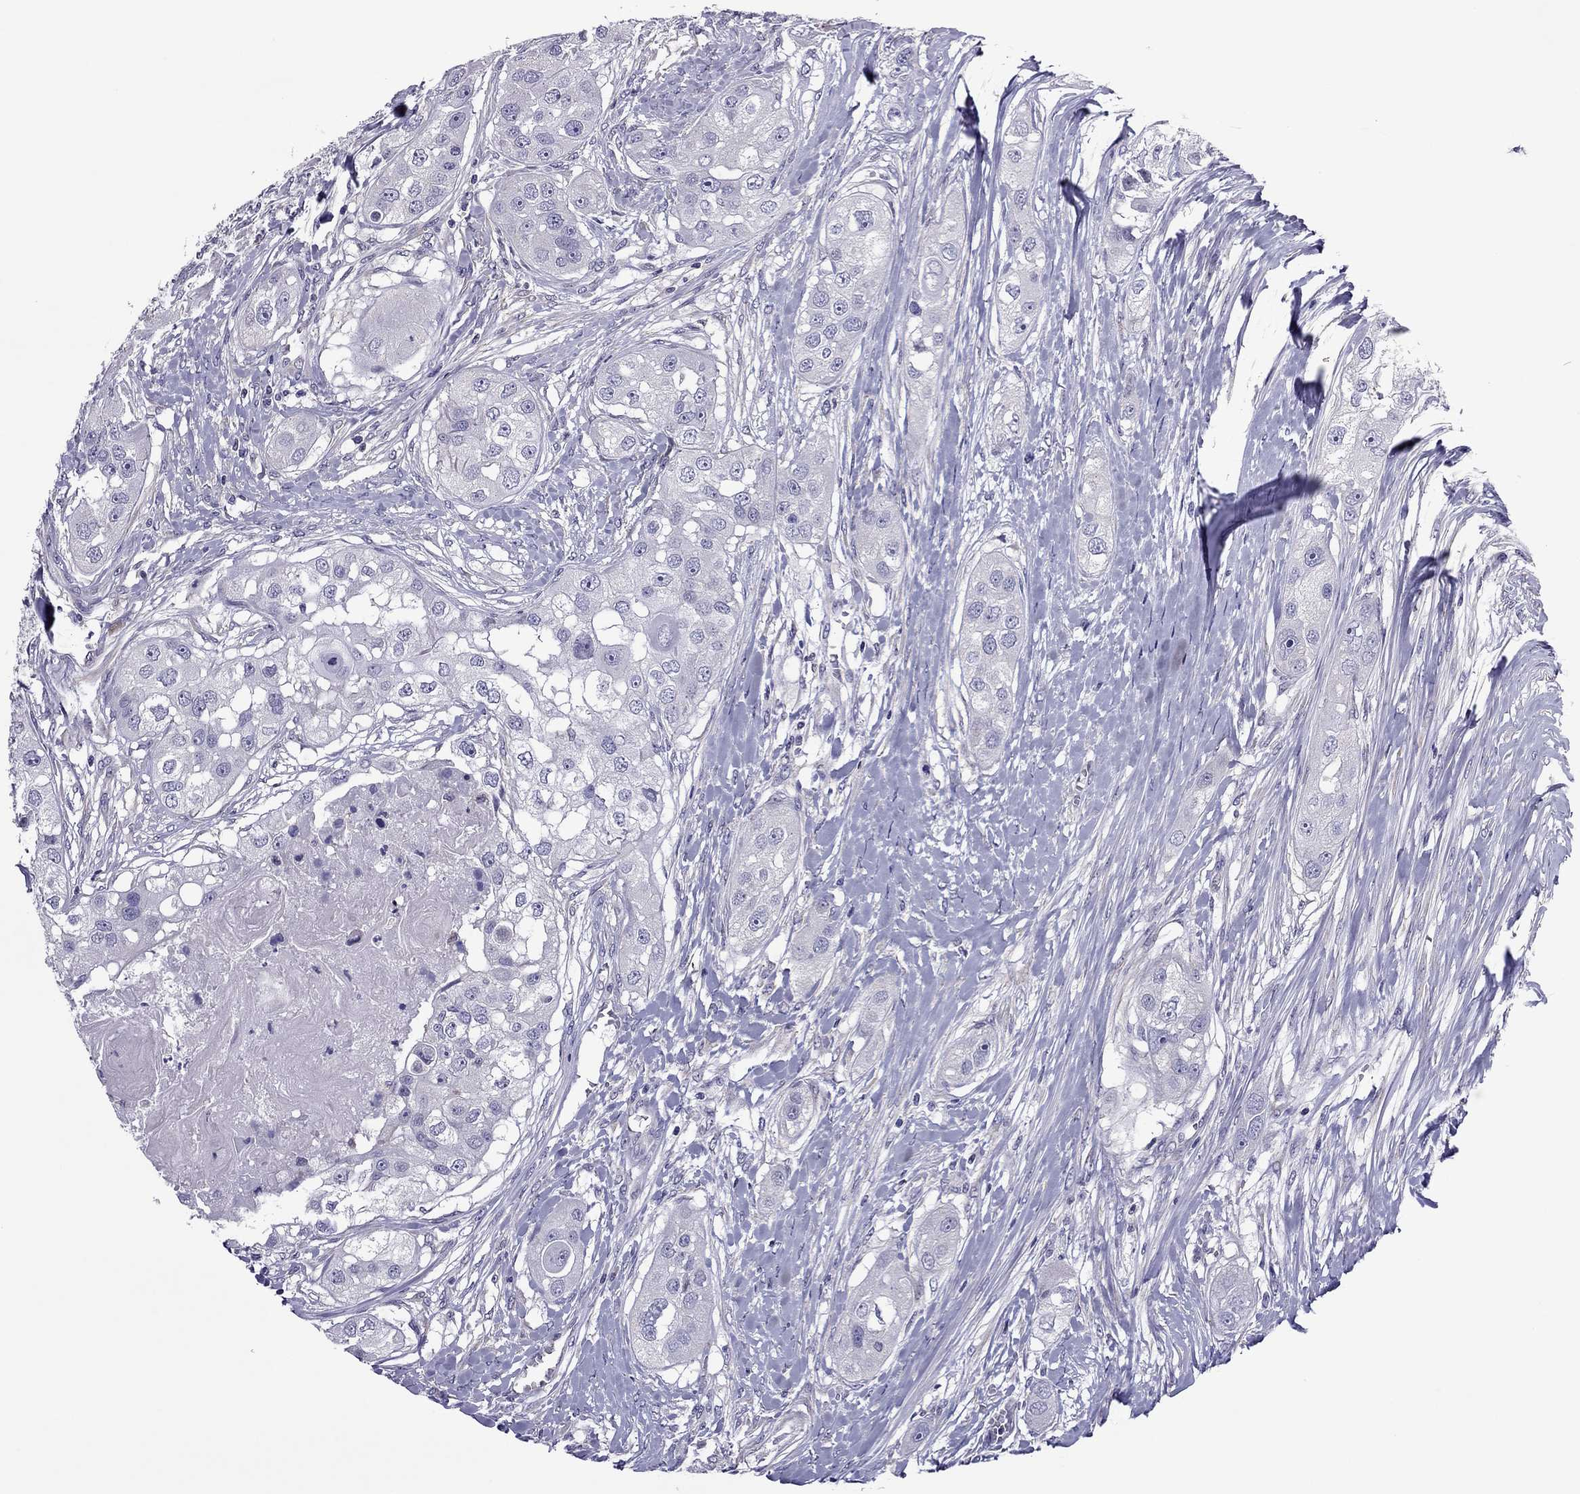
{"staining": {"intensity": "negative", "quantity": "none", "location": "none"}, "tissue": "head and neck cancer", "cell_type": "Tumor cells", "image_type": "cancer", "snomed": [{"axis": "morphology", "description": "Normal tissue, NOS"}, {"axis": "morphology", "description": "Squamous cell carcinoma, NOS"}, {"axis": "topography", "description": "Skeletal muscle"}, {"axis": "topography", "description": "Head-Neck"}], "caption": "IHC micrograph of squamous cell carcinoma (head and neck) stained for a protein (brown), which exhibits no positivity in tumor cells.", "gene": "SLC16A8", "patient": {"sex": "male", "age": 51}}